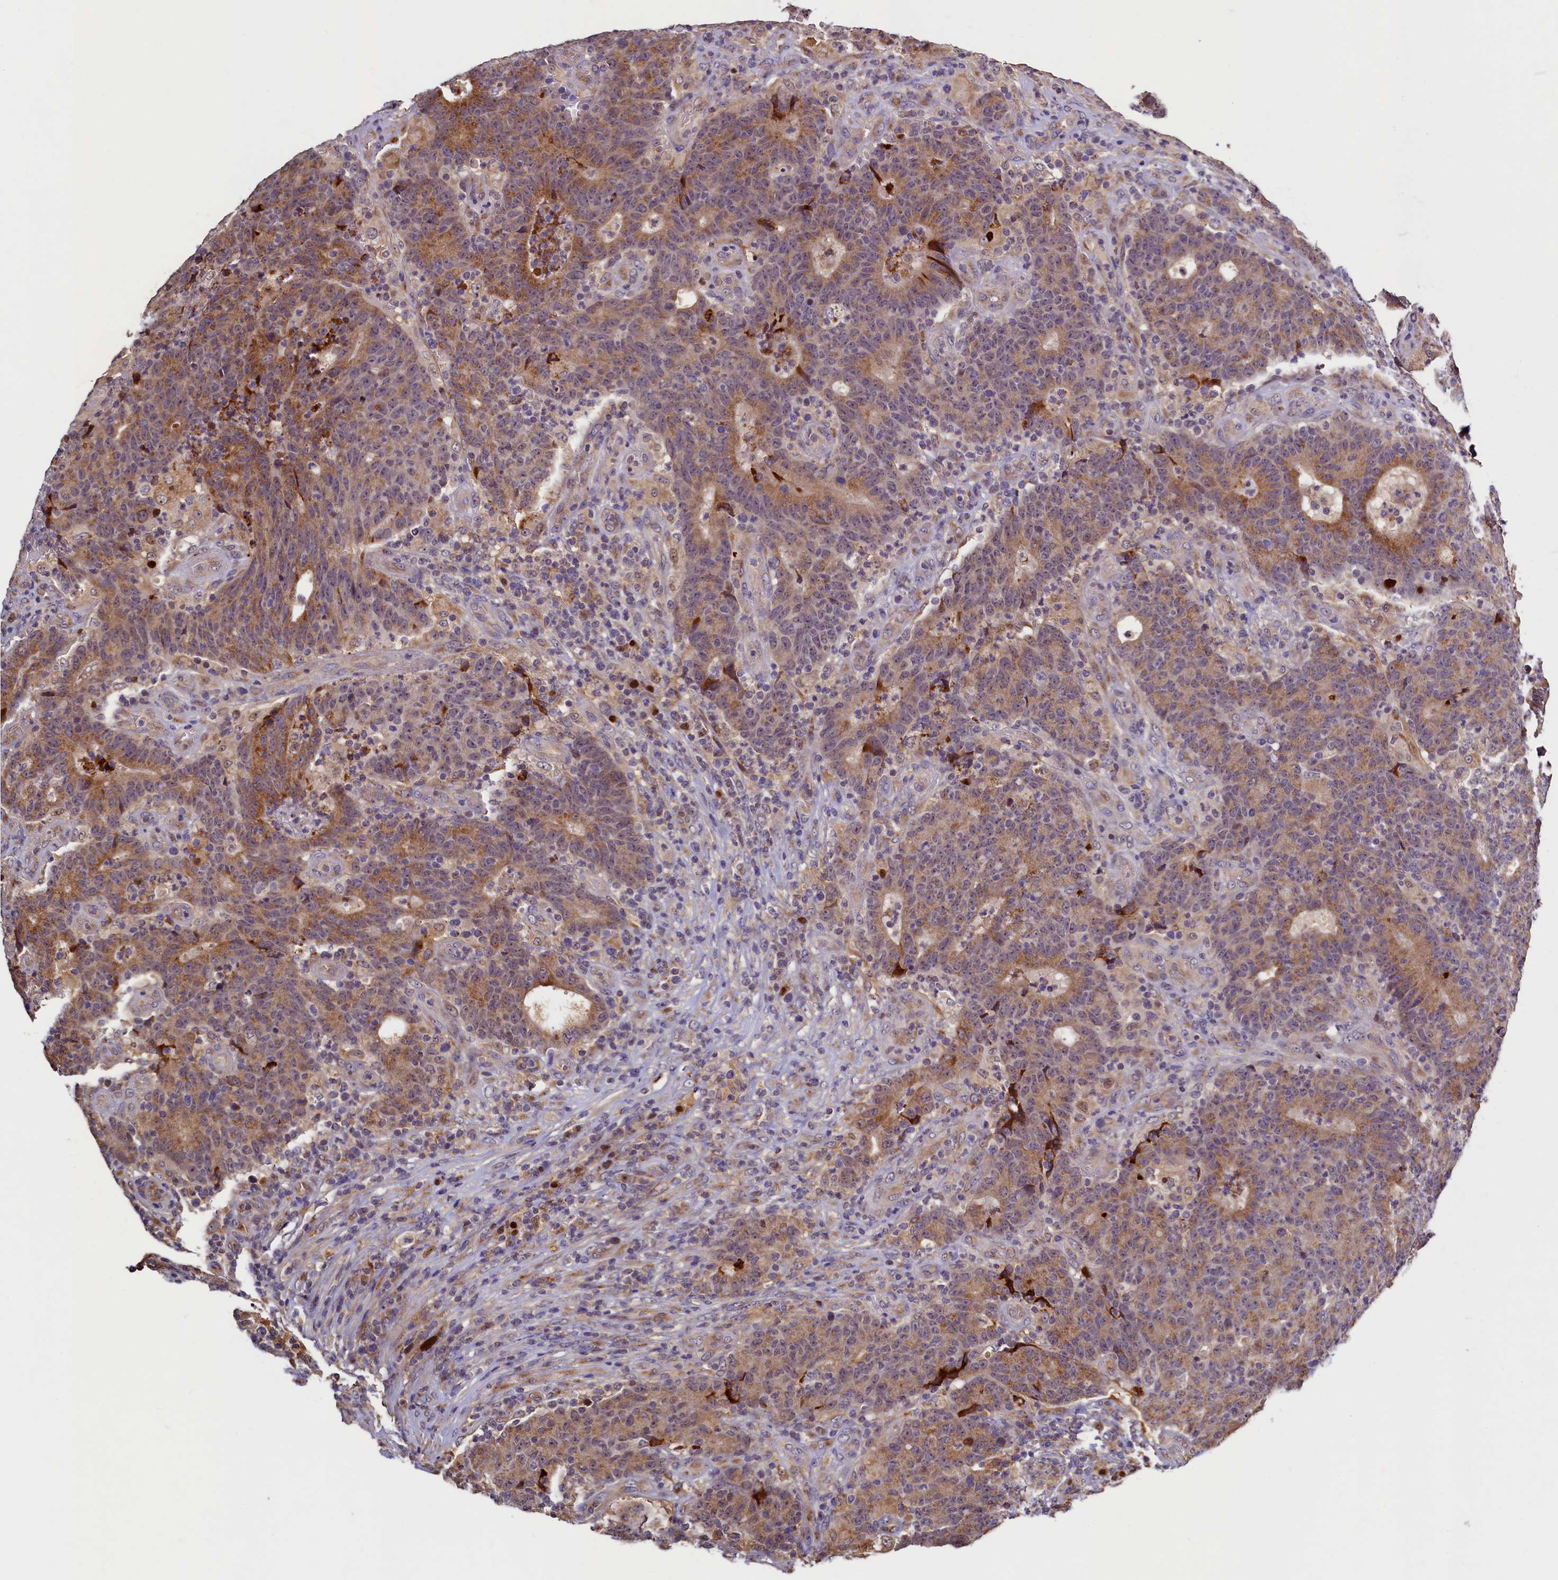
{"staining": {"intensity": "moderate", "quantity": "25%-75%", "location": "cytoplasmic/membranous"}, "tissue": "colorectal cancer", "cell_type": "Tumor cells", "image_type": "cancer", "snomed": [{"axis": "morphology", "description": "Adenocarcinoma, NOS"}, {"axis": "topography", "description": "Colon"}], "caption": "Adenocarcinoma (colorectal) stained with a protein marker shows moderate staining in tumor cells.", "gene": "NCKAP5L", "patient": {"sex": "female", "age": 75}}